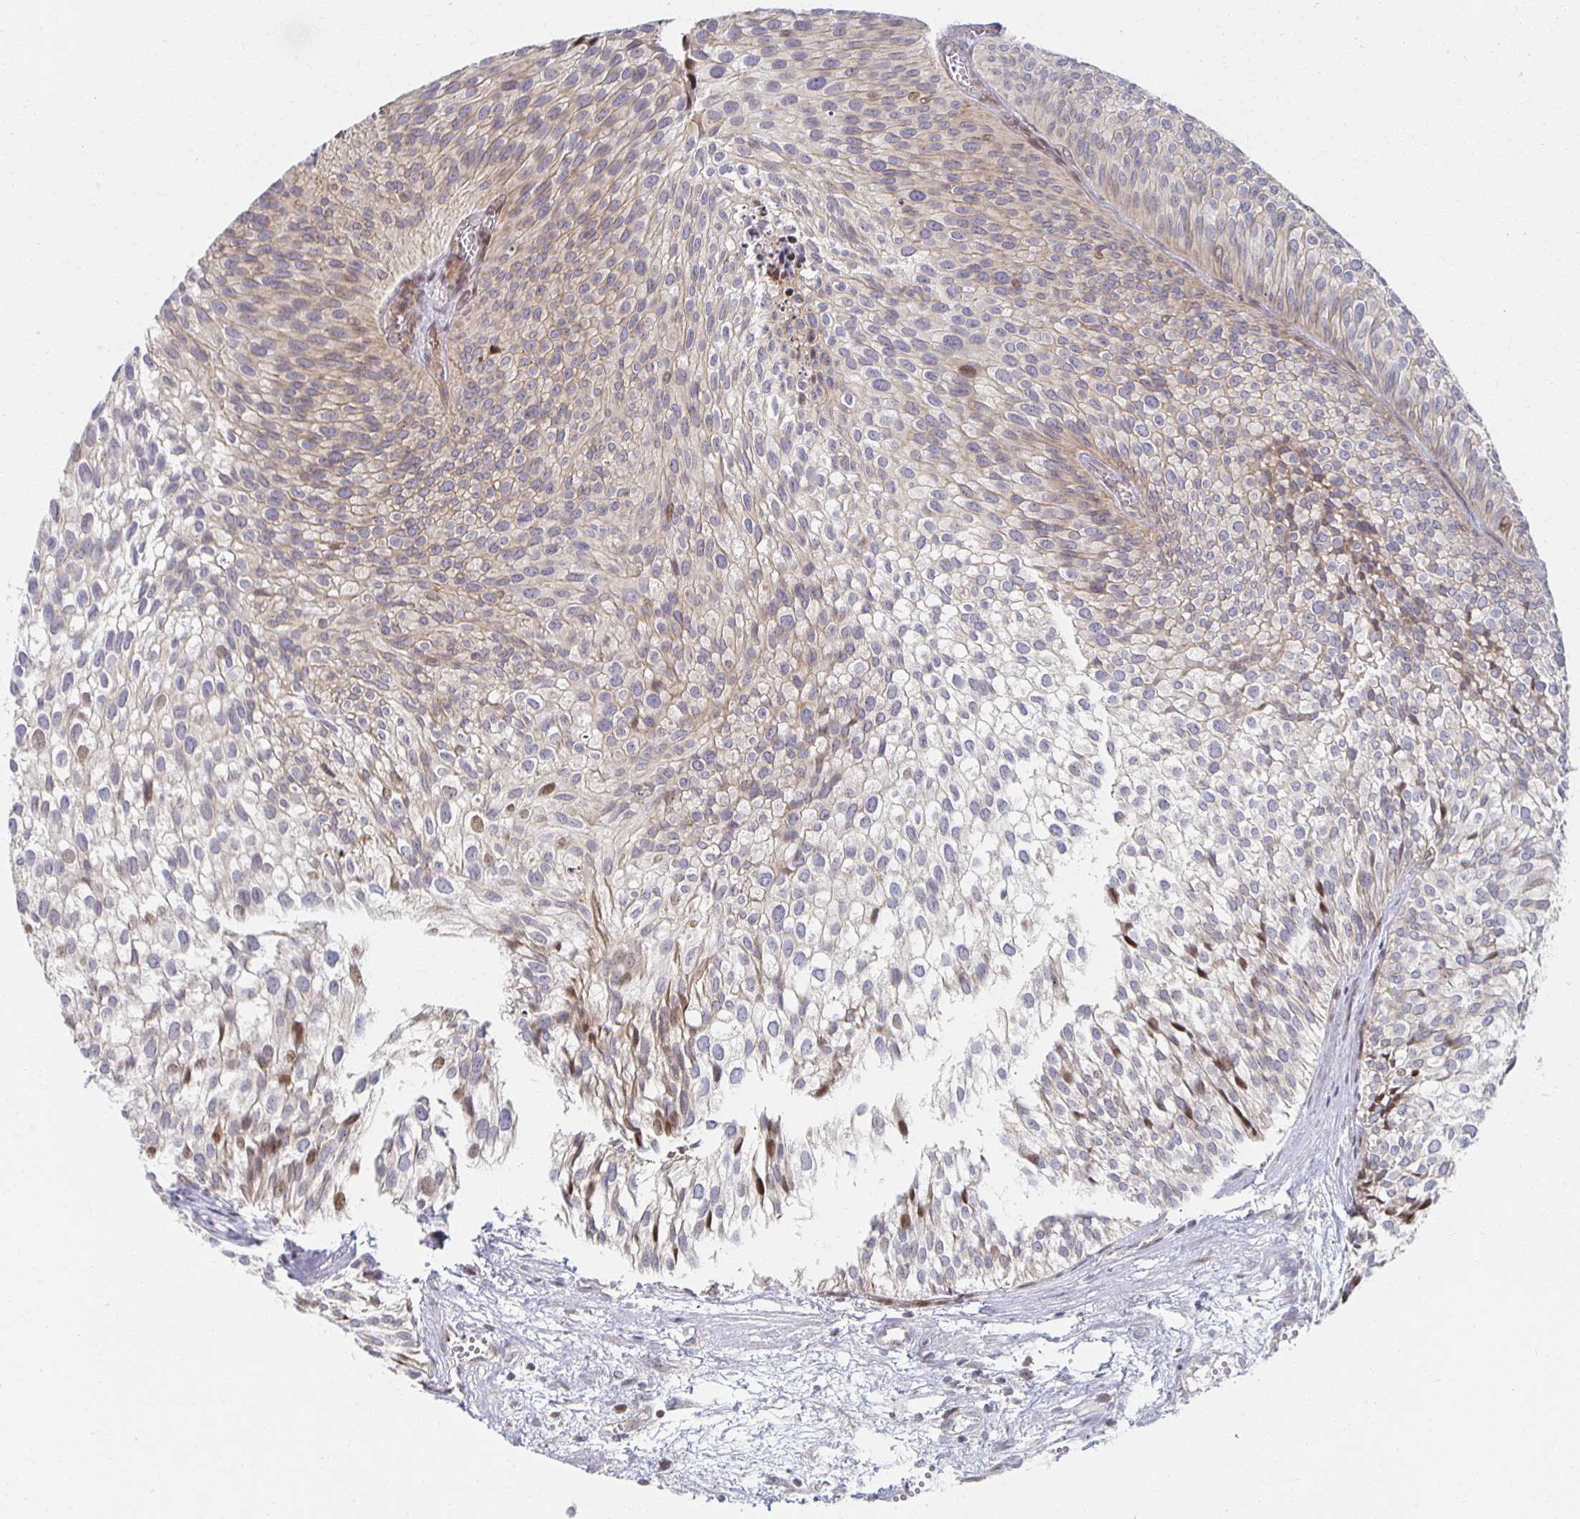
{"staining": {"intensity": "weak", "quantity": ">75%", "location": "cytoplasmic/membranous"}, "tissue": "urothelial cancer", "cell_type": "Tumor cells", "image_type": "cancer", "snomed": [{"axis": "morphology", "description": "Urothelial carcinoma, Low grade"}, {"axis": "topography", "description": "Urinary bladder"}], "caption": "Immunohistochemical staining of urothelial cancer shows low levels of weak cytoplasmic/membranous expression in approximately >75% of tumor cells.", "gene": "HCFC1R1", "patient": {"sex": "male", "age": 91}}